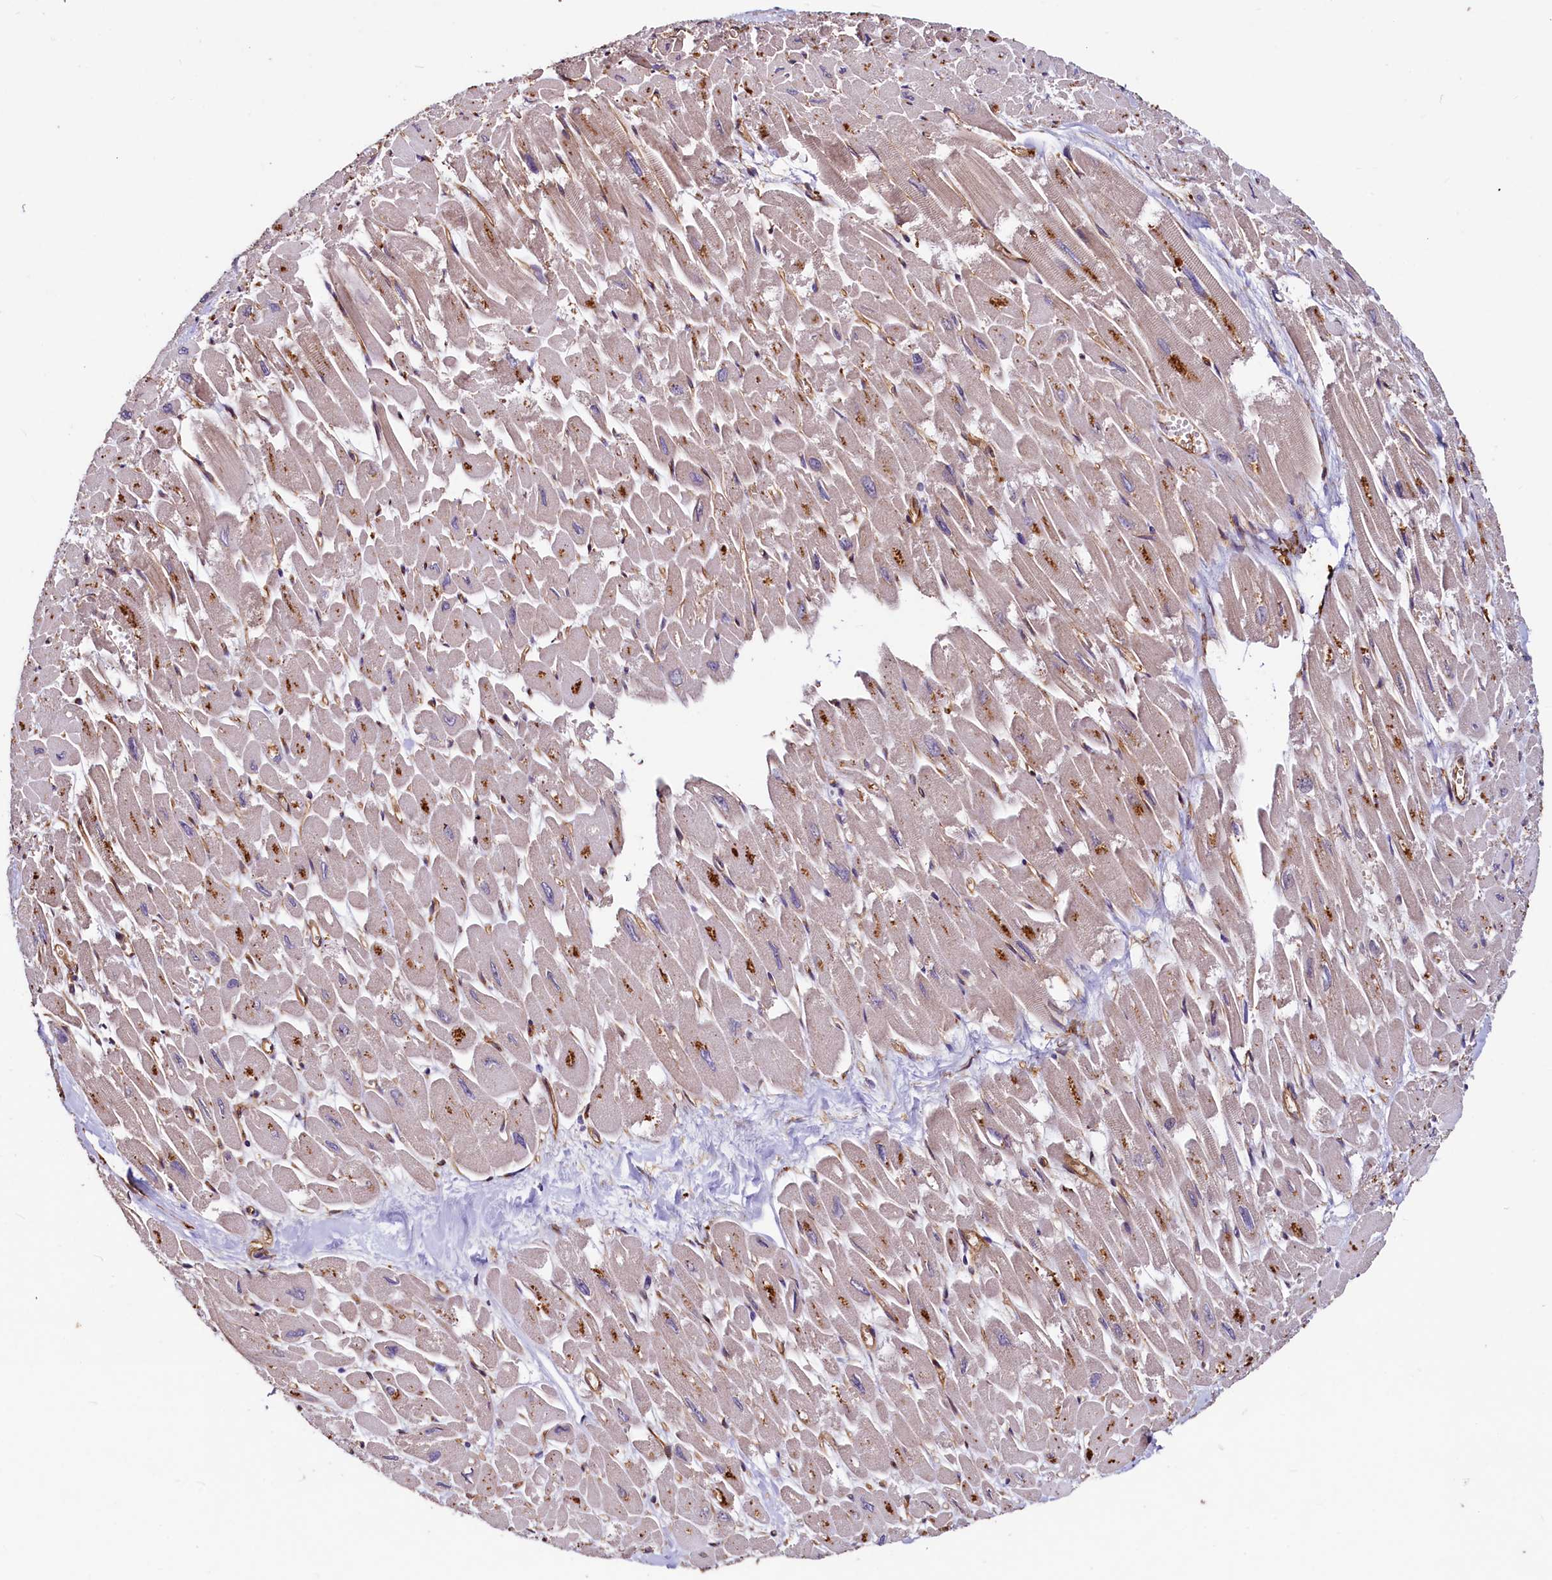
{"staining": {"intensity": "weak", "quantity": ">75%", "location": "cytoplasmic/membranous"}, "tissue": "heart muscle", "cell_type": "Cardiomyocytes", "image_type": "normal", "snomed": [{"axis": "morphology", "description": "Normal tissue, NOS"}, {"axis": "topography", "description": "Heart"}], "caption": "IHC micrograph of benign heart muscle stained for a protein (brown), which displays low levels of weak cytoplasmic/membranous expression in about >75% of cardiomyocytes.", "gene": "PALM", "patient": {"sex": "male", "age": 54}}